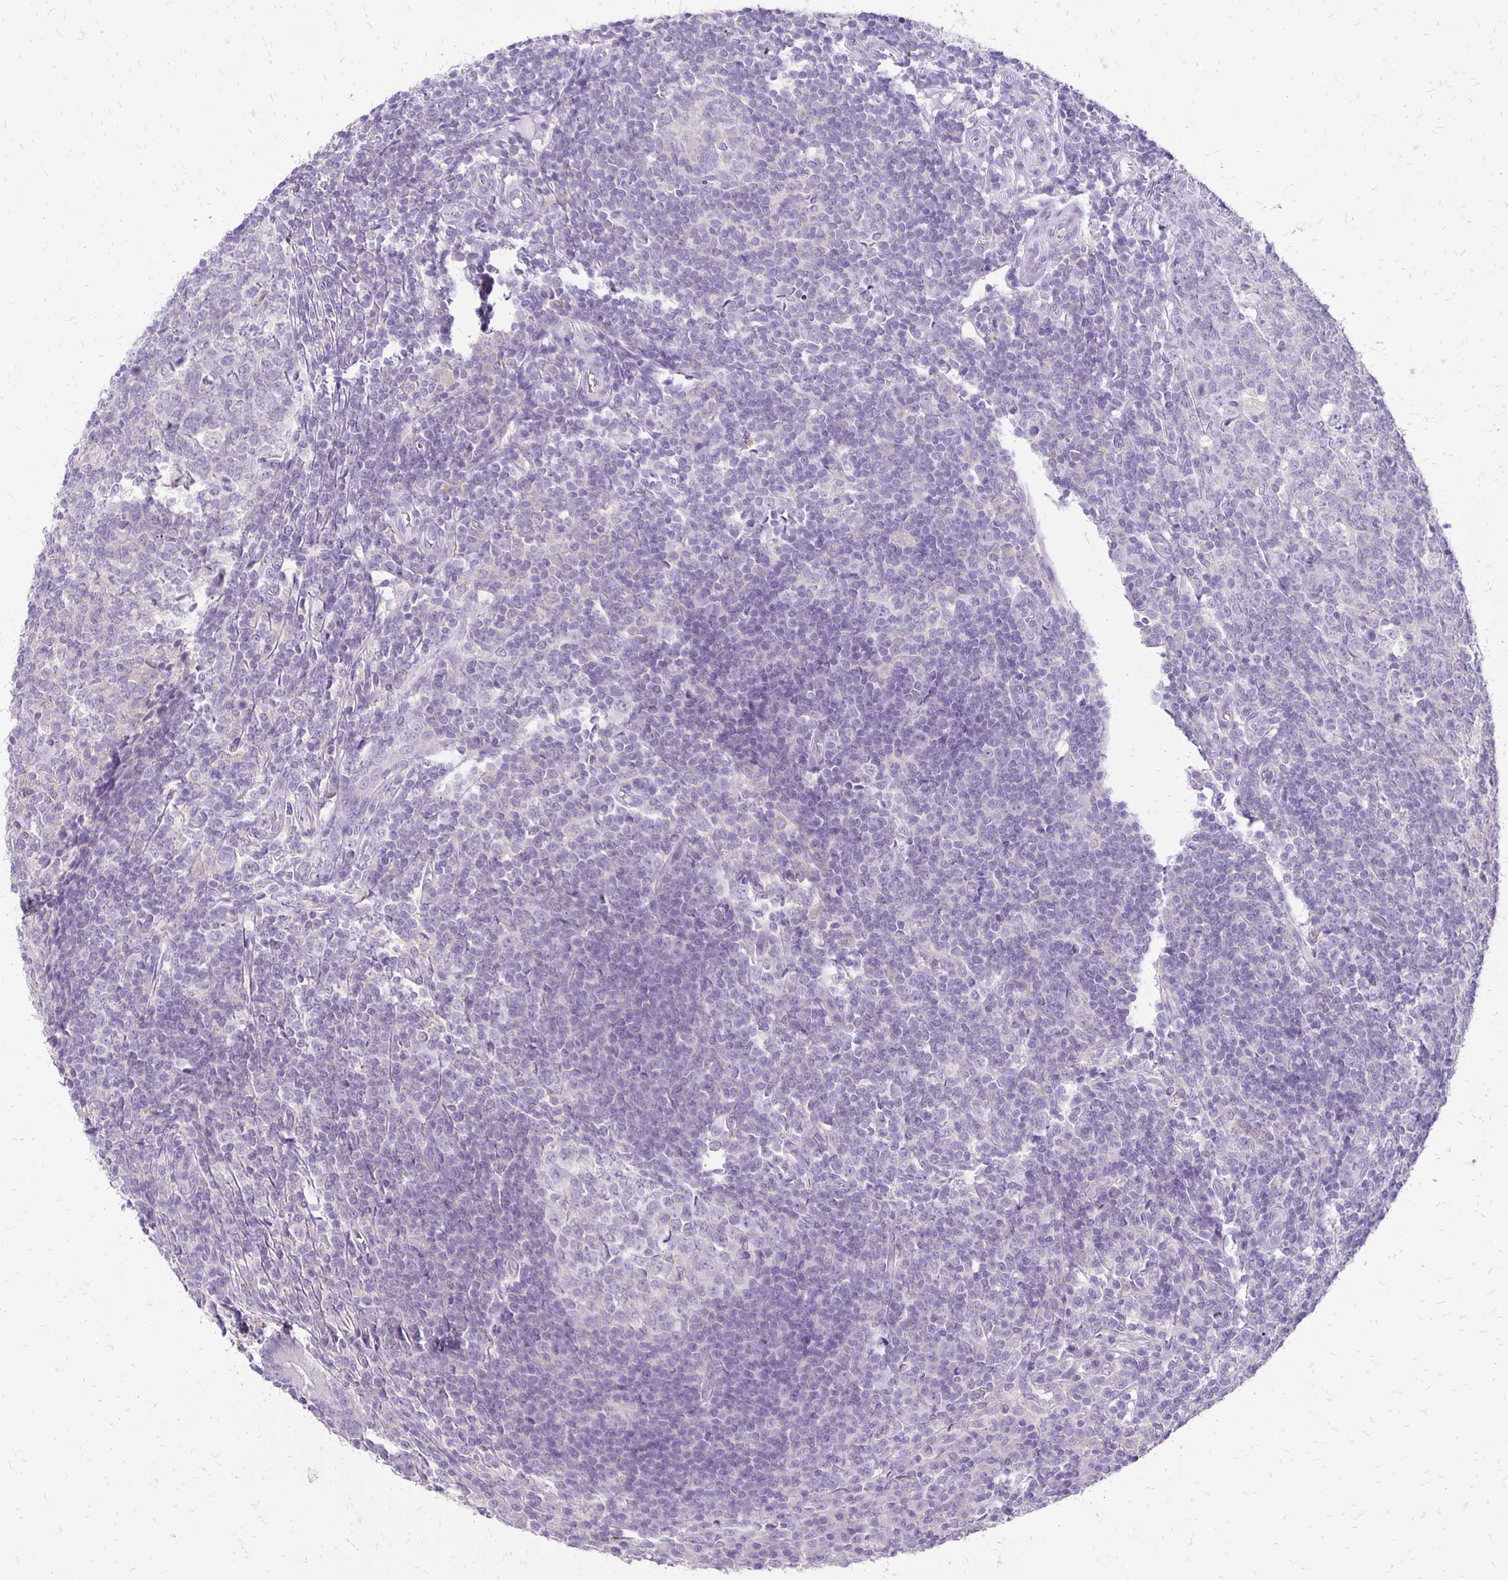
{"staining": {"intensity": "negative", "quantity": "none", "location": "none"}, "tissue": "appendix", "cell_type": "Glandular cells", "image_type": "normal", "snomed": [{"axis": "morphology", "description": "Normal tissue, NOS"}, {"axis": "topography", "description": "Appendix"}], "caption": "The image reveals no significant positivity in glandular cells of appendix. (DAB IHC visualized using brightfield microscopy, high magnification).", "gene": "ANKRD45", "patient": {"sex": "male", "age": 18}}